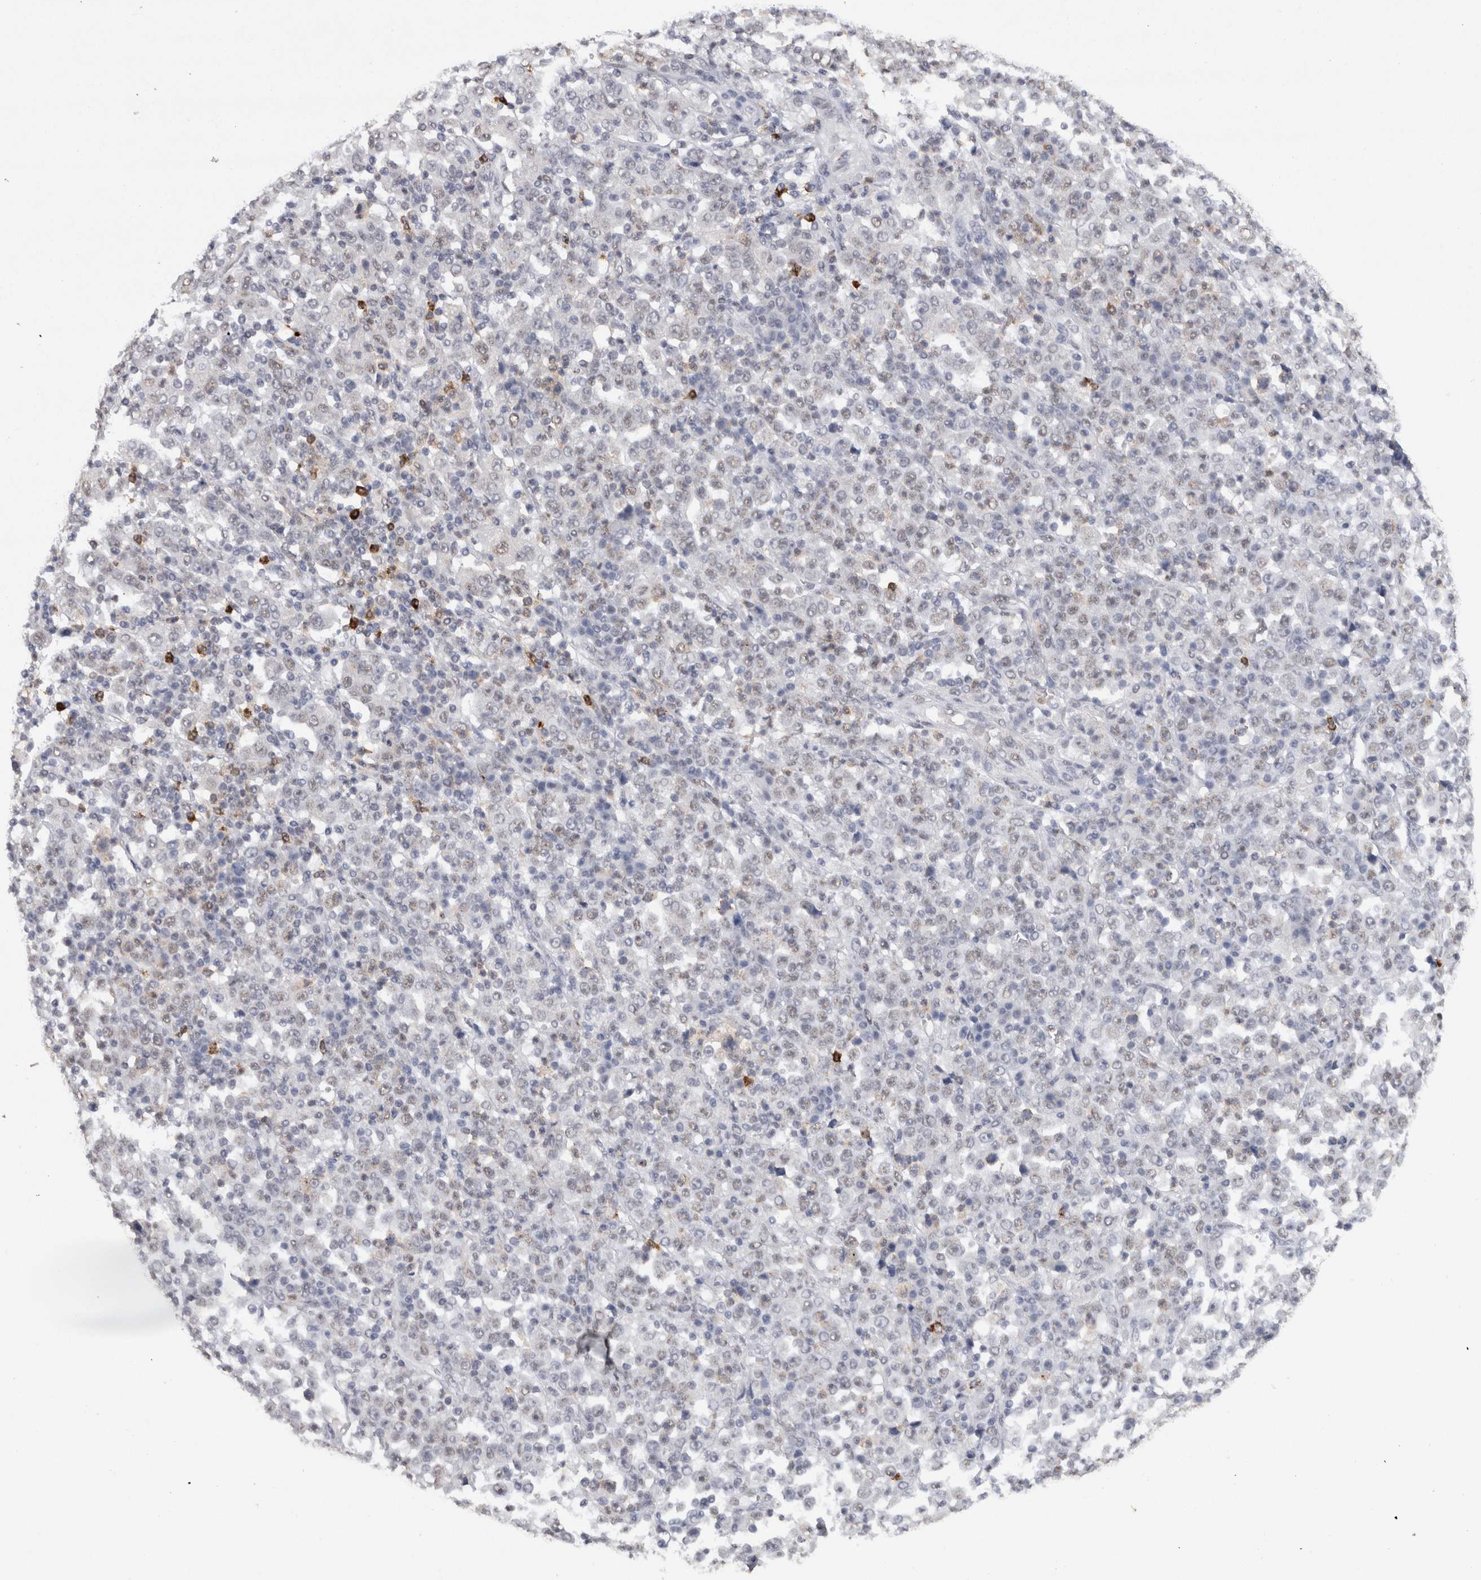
{"staining": {"intensity": "negative", "quantity": "none", "location": "none"}, "tissue": "stomach cancer", "cell_type": "Tumor cells", "image_type": "cancer", "snomed": [{"axis": "morphology", "description": "Normal tissue, NOS"}, {"axis": "morphology", "description": "Adenocarcinoma, NOS"}, {"axis": "topography", "description": "Stomach, upper"}, {"axis": "topography", "description": "Stomach"}], "caption": "Tumor cells are negative for brown protein staining in adenocarcinoma (stomach).", "gene": "RPS6KA2", "patient": {"sex": "male", "age": 59}}